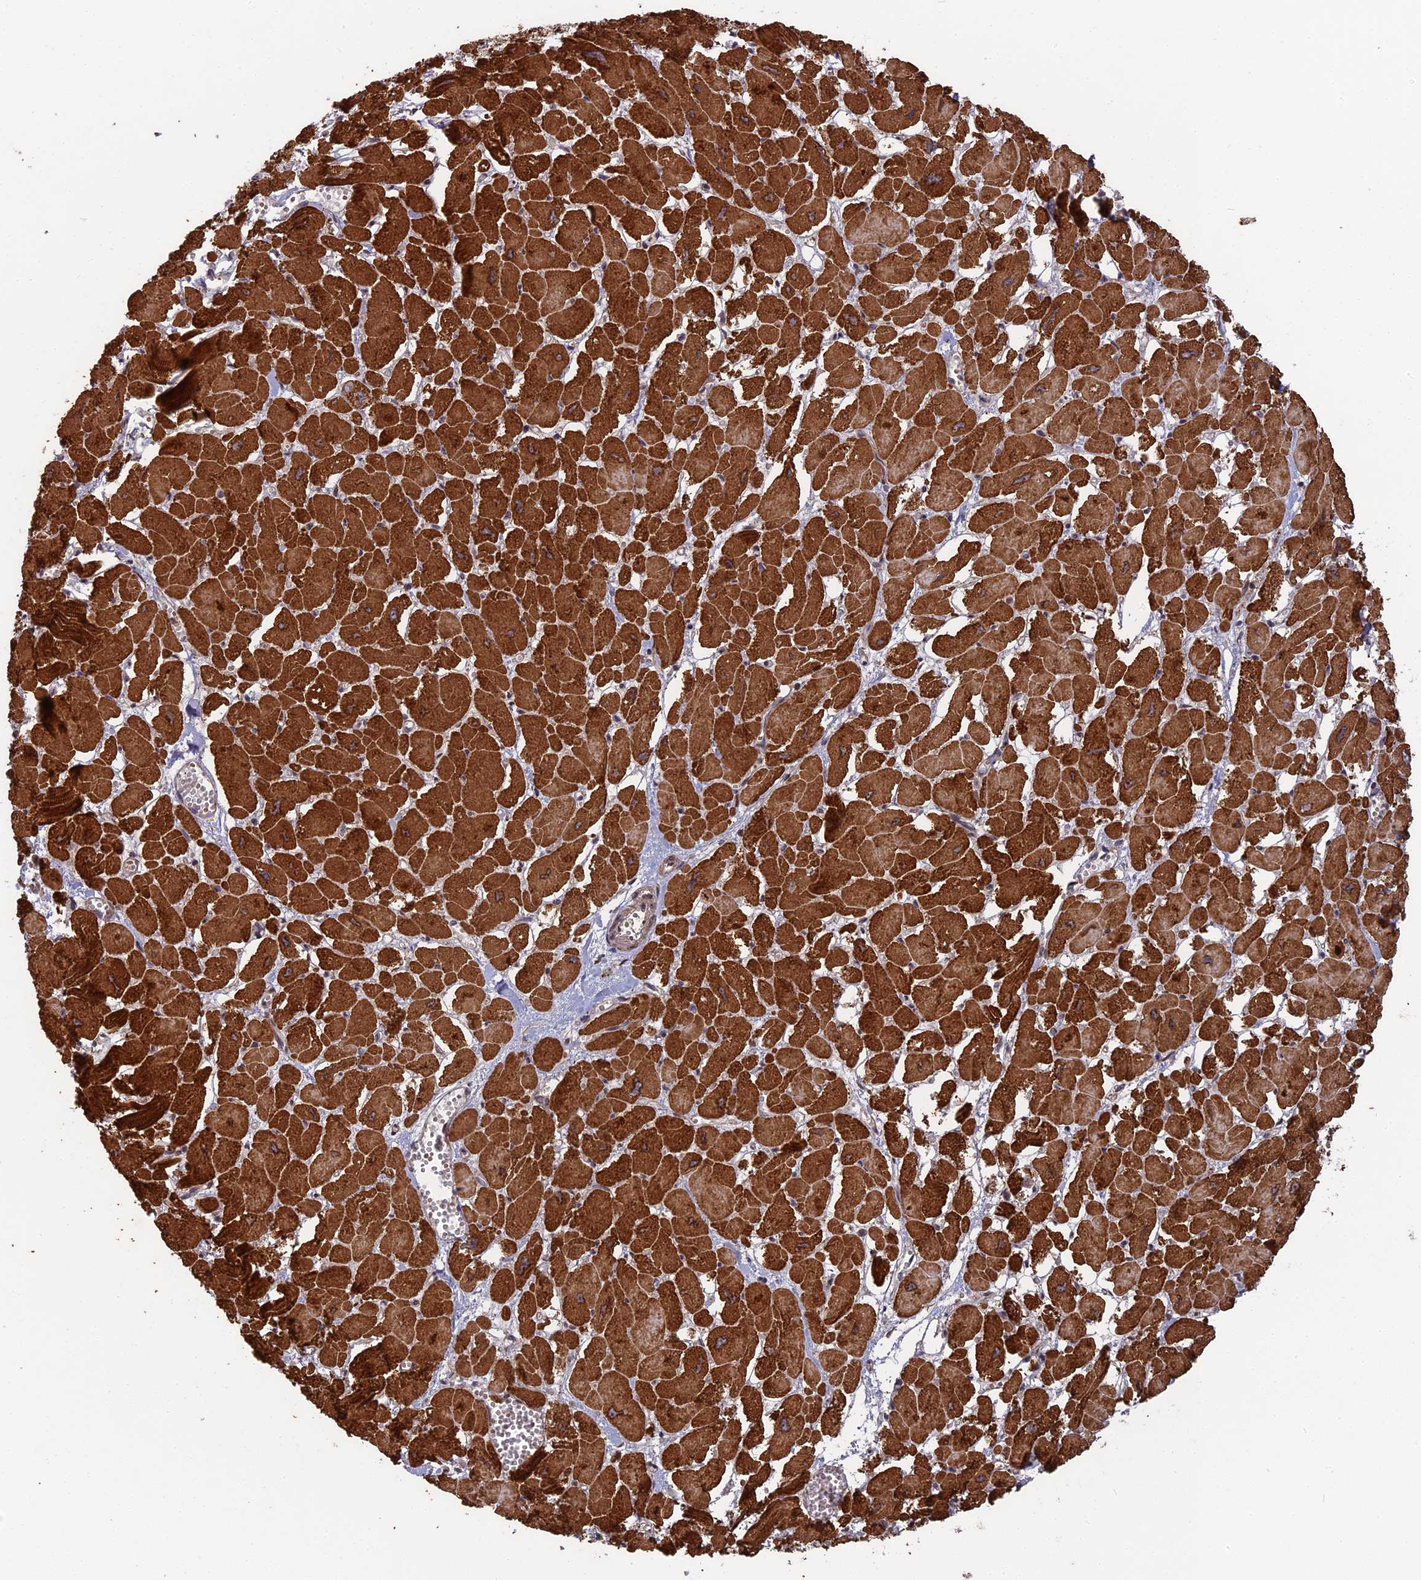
{"staining": {"intensity": "strong", "quantity": ">75%", "location": "cytoplasmic/membranous"}, "tissue": "heart muscle", "cell_type": "Cardiomyocytes", "image_type": "normal", "snomed": [{"axis": "morphology", "description": "Normal tissue, NOS"}, {"axis": "topography", "description": "Heart"}], "caption": "Approximately >75% of cardiomyocytes in unremarkable human heart muscle show strong cytoplasmic/membranous protein staining as visualized by brown immunohistochemical staining.", "gene": "TMUB2", "patient": {"sex": "male", "age": 54}}